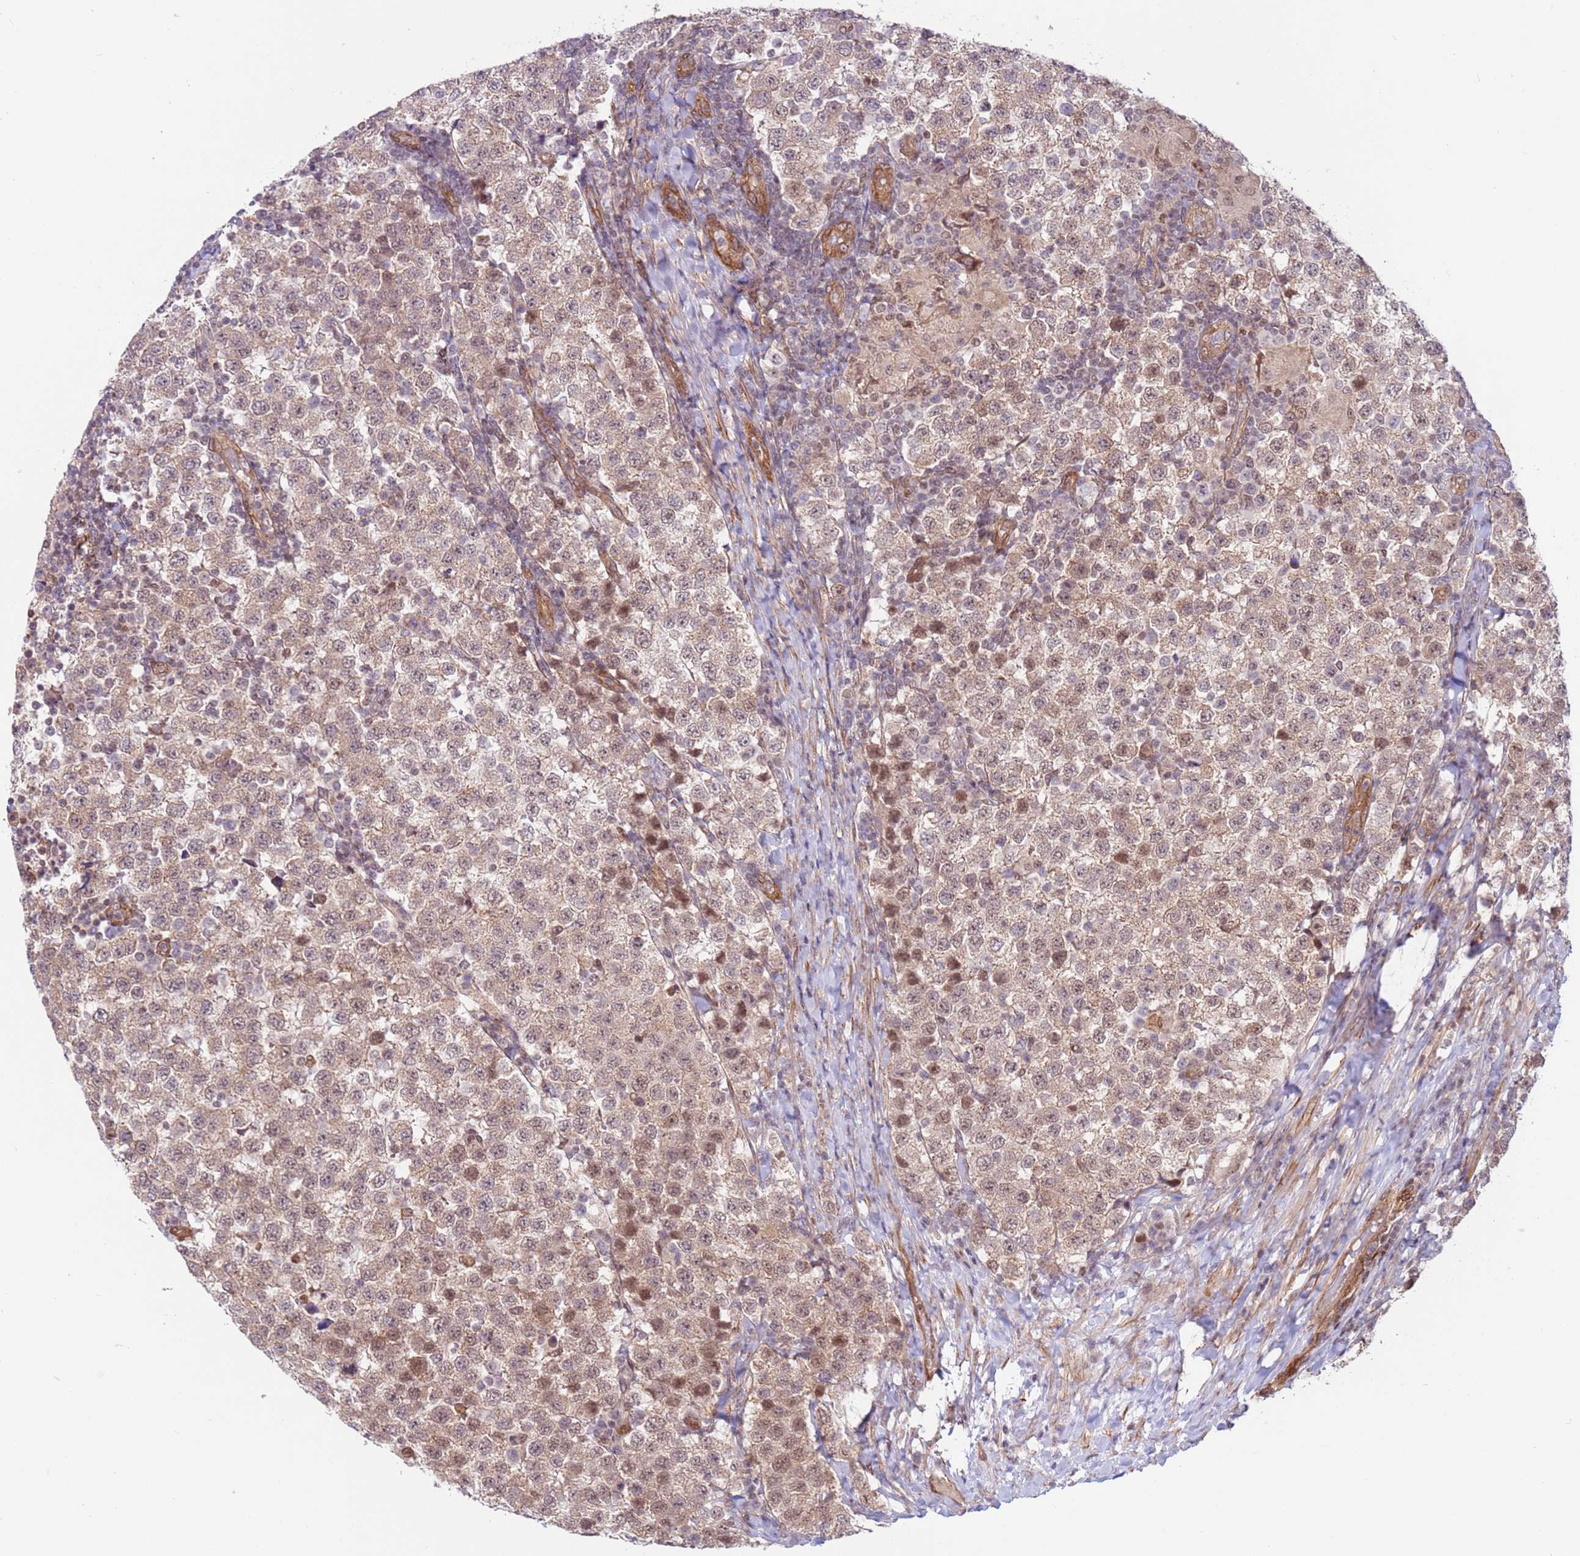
{"staining": {"intensity": "weak", "quantity": ">75%", "location": "cytoplasmic/membranous,nuclear"}, "tissue": "testis cancer", "cell_type": "Tumor cells", "image_type": "cancer", "snomed": [{"axis": "morphology", "description": "Seminoma, NOS"}, {"axis": "topography", "description": "Testis"}], "caption": "Immunohistochemistry (IHC) staining of seminoma (testis), which exhibits low levels of weak cytoplasmic/membranous and nuclear staining in approximately >75% of tumor cells indicating weak cytoplasmic/membranous and nuclear protein positivity. The staining was performed using DAB (brown) for protein detection and nuclei were counterstained in hematoxylin (blue).", "gene": "DCAF4", "patient": {"sex": "male", "age": 34}}